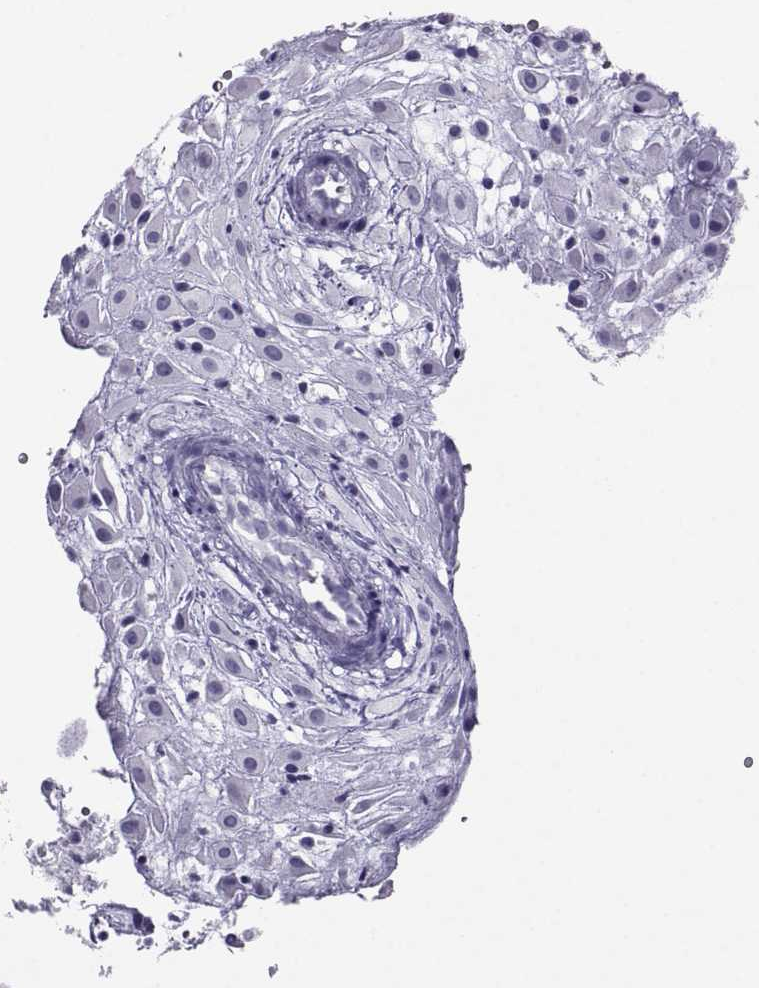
{"staining": {"intensity": "negative", "quantity": "none", "location": "none"}, "tissue": "placenta", "cell_type": "Decidual cells", "image_type": "normal", "snomed": [{"axis": "morphology", "description": "Normal tissue, NOS"}, {"axis": "topography", "description": "Placenta"}], "caption": "Human placenta stained for a protein using immunohistochemistry (IHC) exhibits no expression in decidual cells.", "gene": "CRYBB1", "patient": {"sex": "female", "age": 24}}